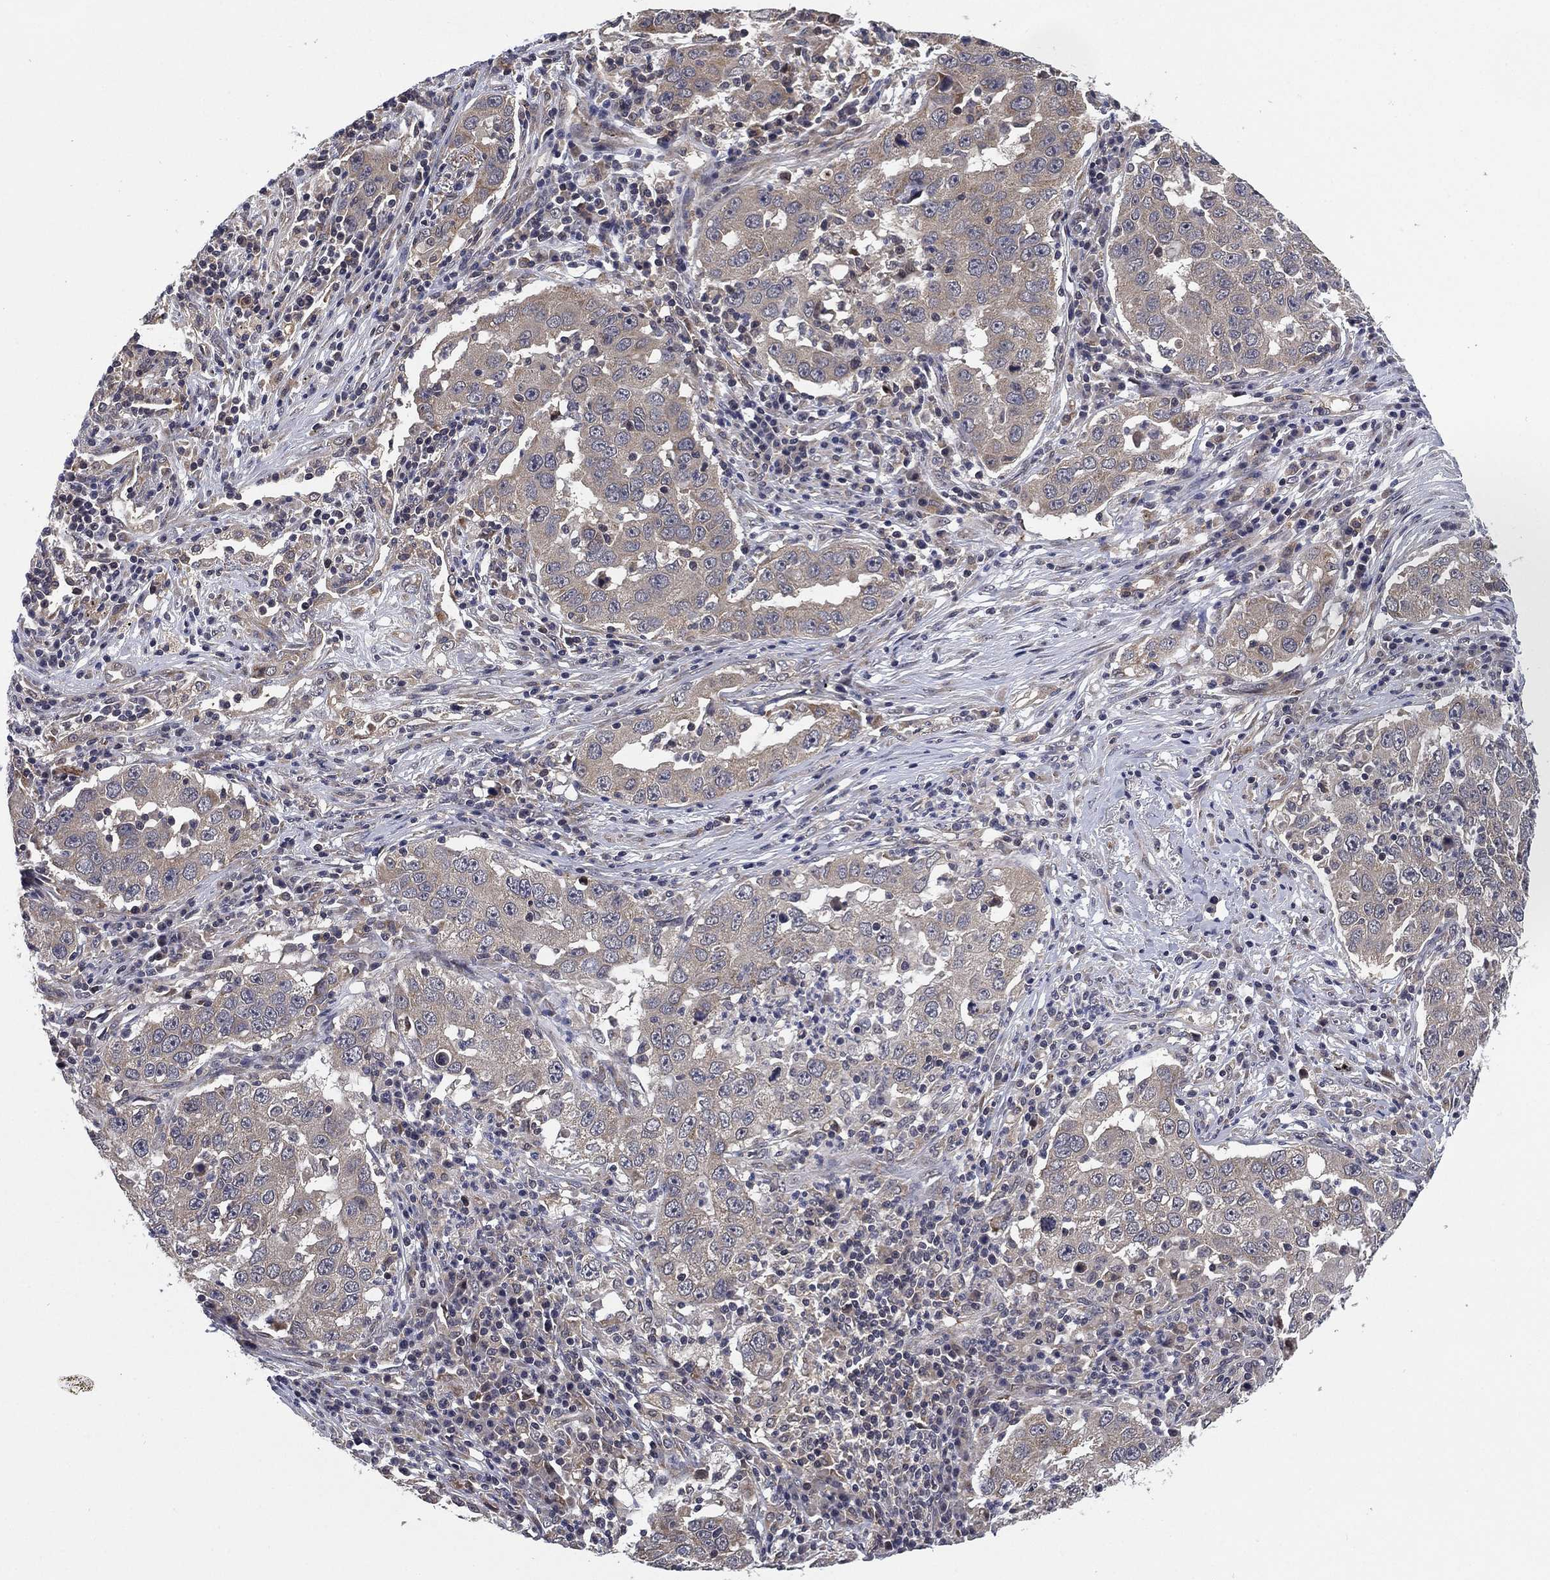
{"staining": {"intensity": "negative", "quantity": "none", "location": "none"}, "tissue": "lung cancer", "cell_type": "Tumor cells", "image_type": "cancer", "snomed": [{"axis": "morphology", "description": "Adenocarcinoma, NOS"}, {"axis": "topography", "description": "Lung"}], "caption": "The immunohistochemistry (IHC) micrograph has no significant expression in tumor cells of lung cancer tissue.", "gene": "SELENOO", "patient": {"sex": "male", "age": 73}}